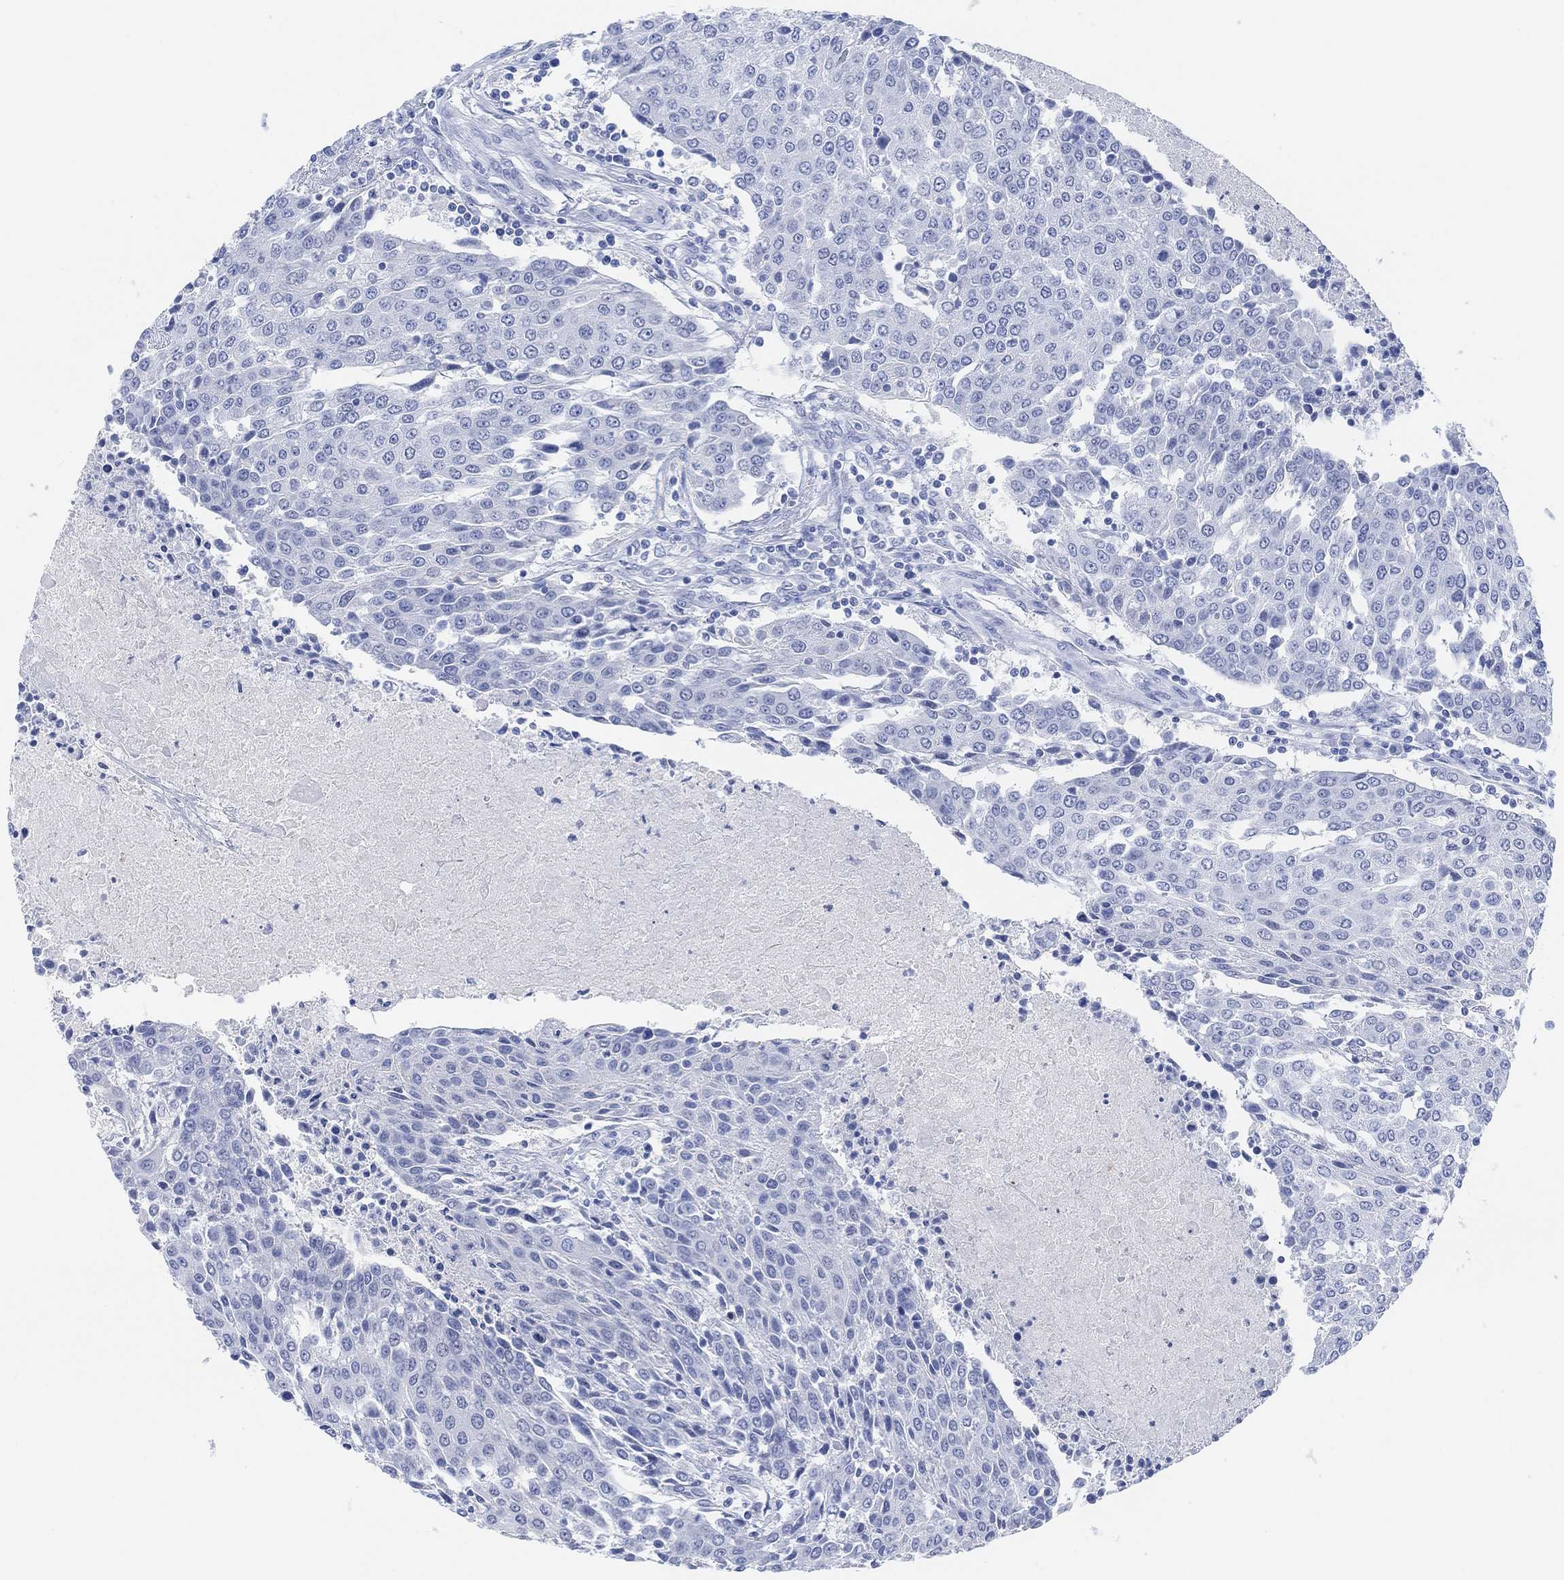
{"staining": {"intensity": "negative", "quantity": "none", "location": "none"}, "tissue": "urothelial cancer", "cell_type": "Tumor cells", "image_type": "cancer", "snomed": [{"axis": "morphology", "description": "Urothelial carcinoma, High grade"}, {"axis": "topography", "description": "Urinary bladder"}], "caption": "Tumor cells show no significant staining in urothelial cancer.", "gene": "ENO4", "patient": {"sex": "female", "age": 85}}